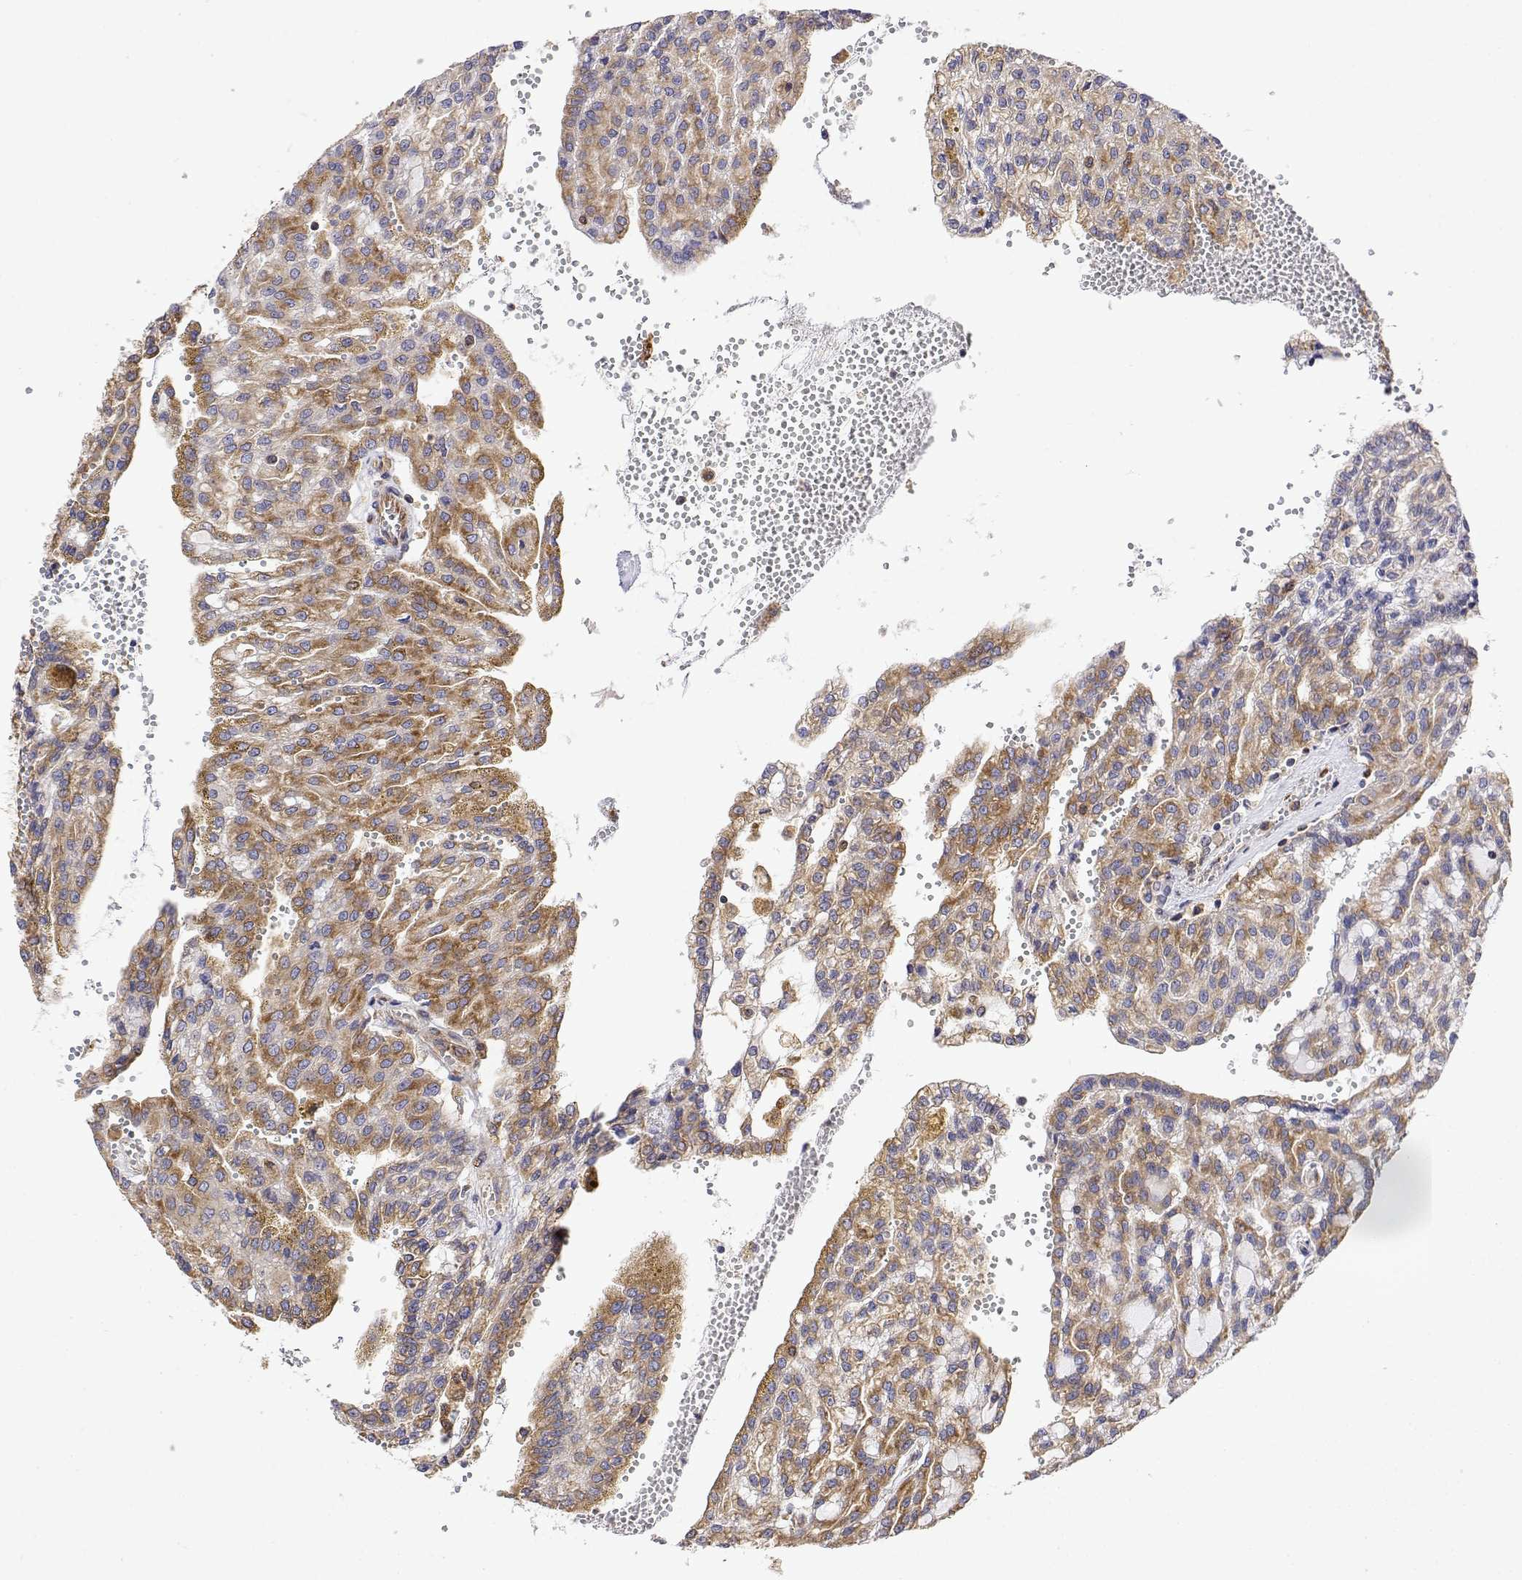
{"staining": {"intensity": "moderate", "quantity": ">75%", "location": "cytoplasmic/membranous"}, "tissue": "renal cancer", "cell_type": "Tumor cells", "image_type": "cancer", "snomed": [{"axis": "morphology", "description": "Adenocarcinoma, NOS"}, {"axis": "topography", "description": "Kidney"}], "caption": "Protein staining by IHC demonstrates moderate cytoplasmic/membranous staining in approximately >75% of tumor cells in renal cancer (adenocarcinoma). Nuclei are stained in blue.", "gene": "EEF1G", "patient": {"sex": "male", "age": 63}}